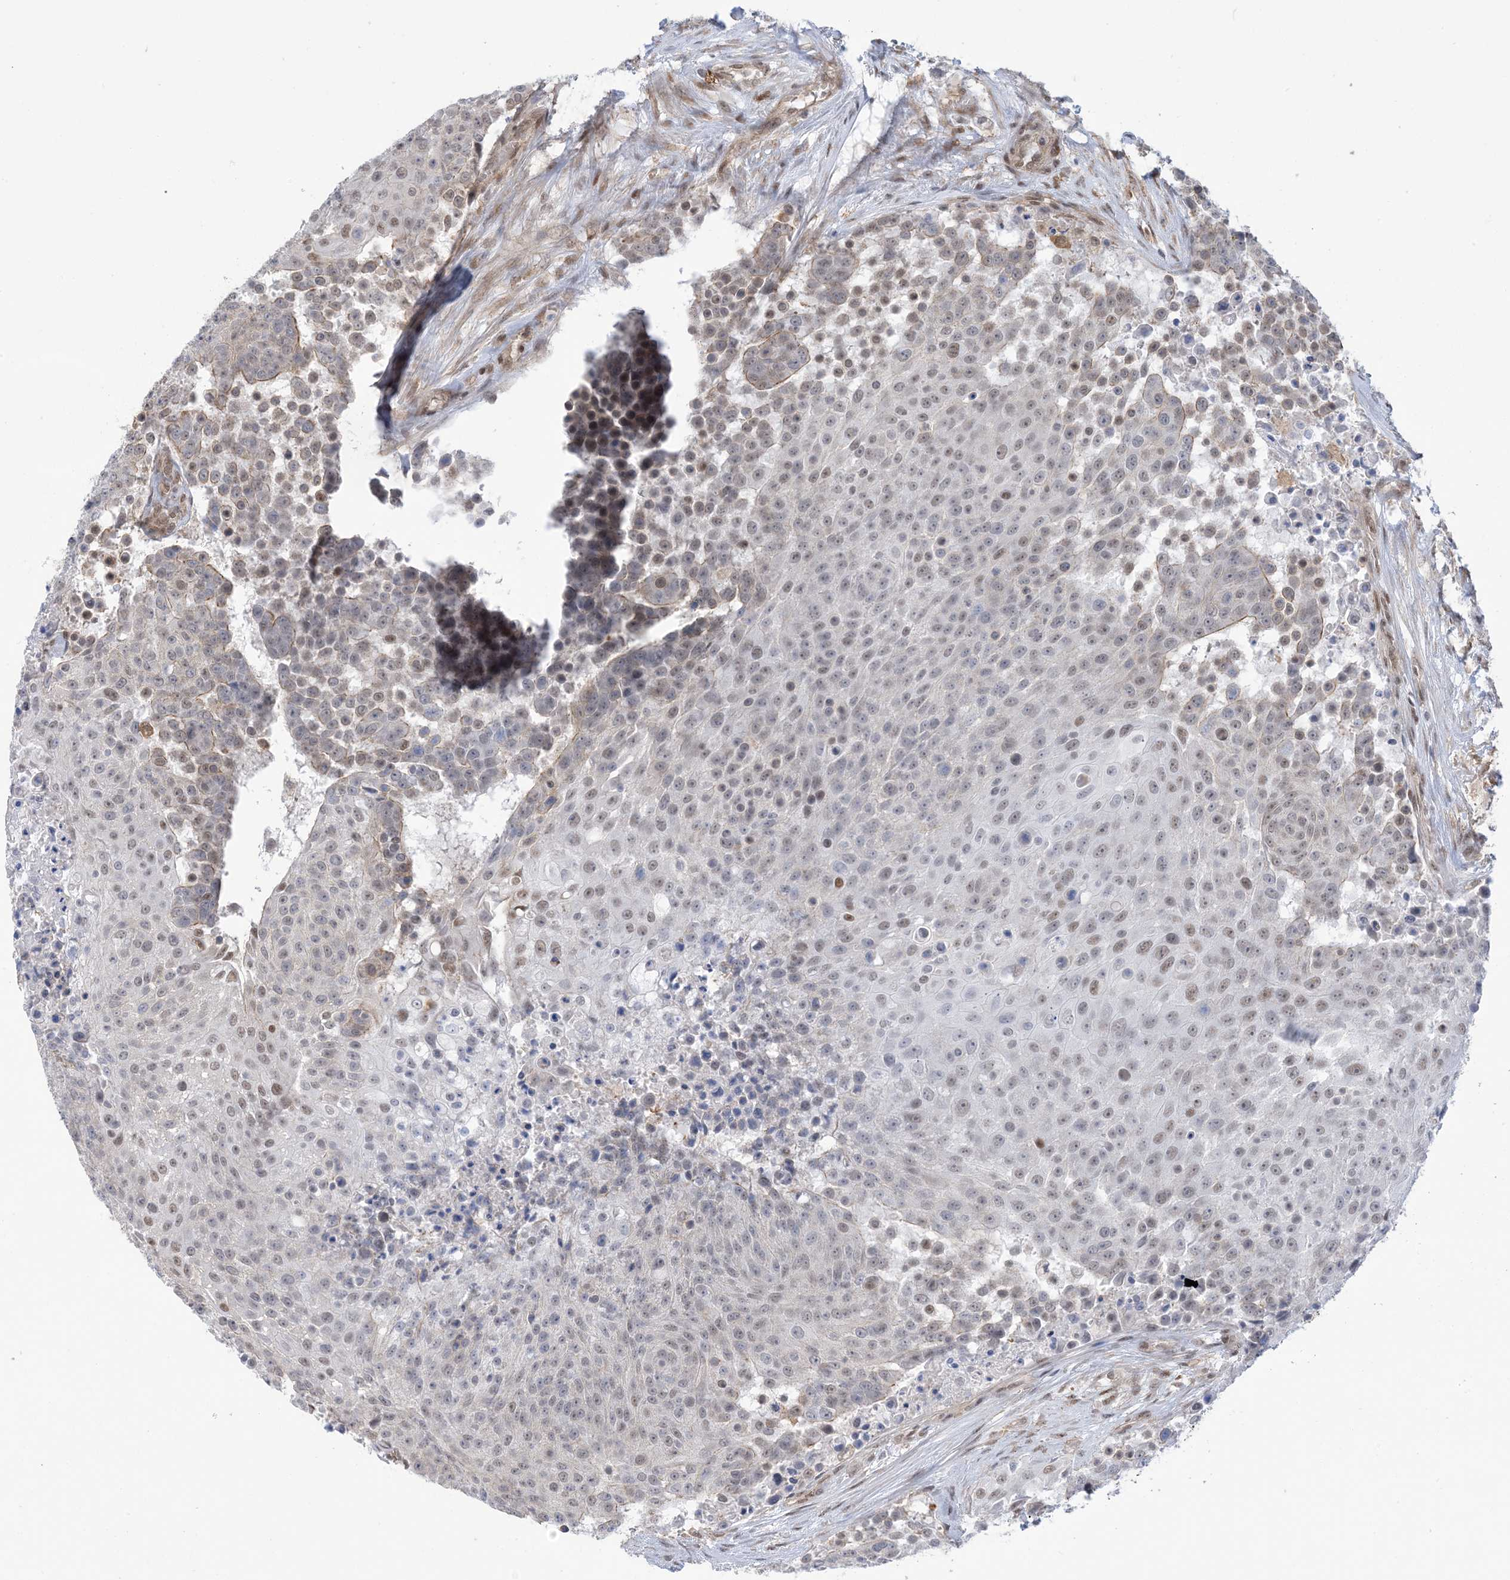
{"staining": {"intensity": "weak", "quantity": "<25%", "location": "nuclear"}, "tissue": "urothelial cancer", "cell_type": "Tumor cells", "image_type": "cancer", "snomed": [{"axis": "morphology", "description": "Urothelial carcinoma, High grade"}, {"axis": "topography", "description": "Urinary bladder"}], "caption": "Tumor cells are negative for protein expression in human urothelial carcinoma (high-grade). (Brightfield microscopy of DAB immunohistochemistry (IHC) at high magnification).", "gene": "ZNF8", "patient": {"sex": "female", "age": 63}}